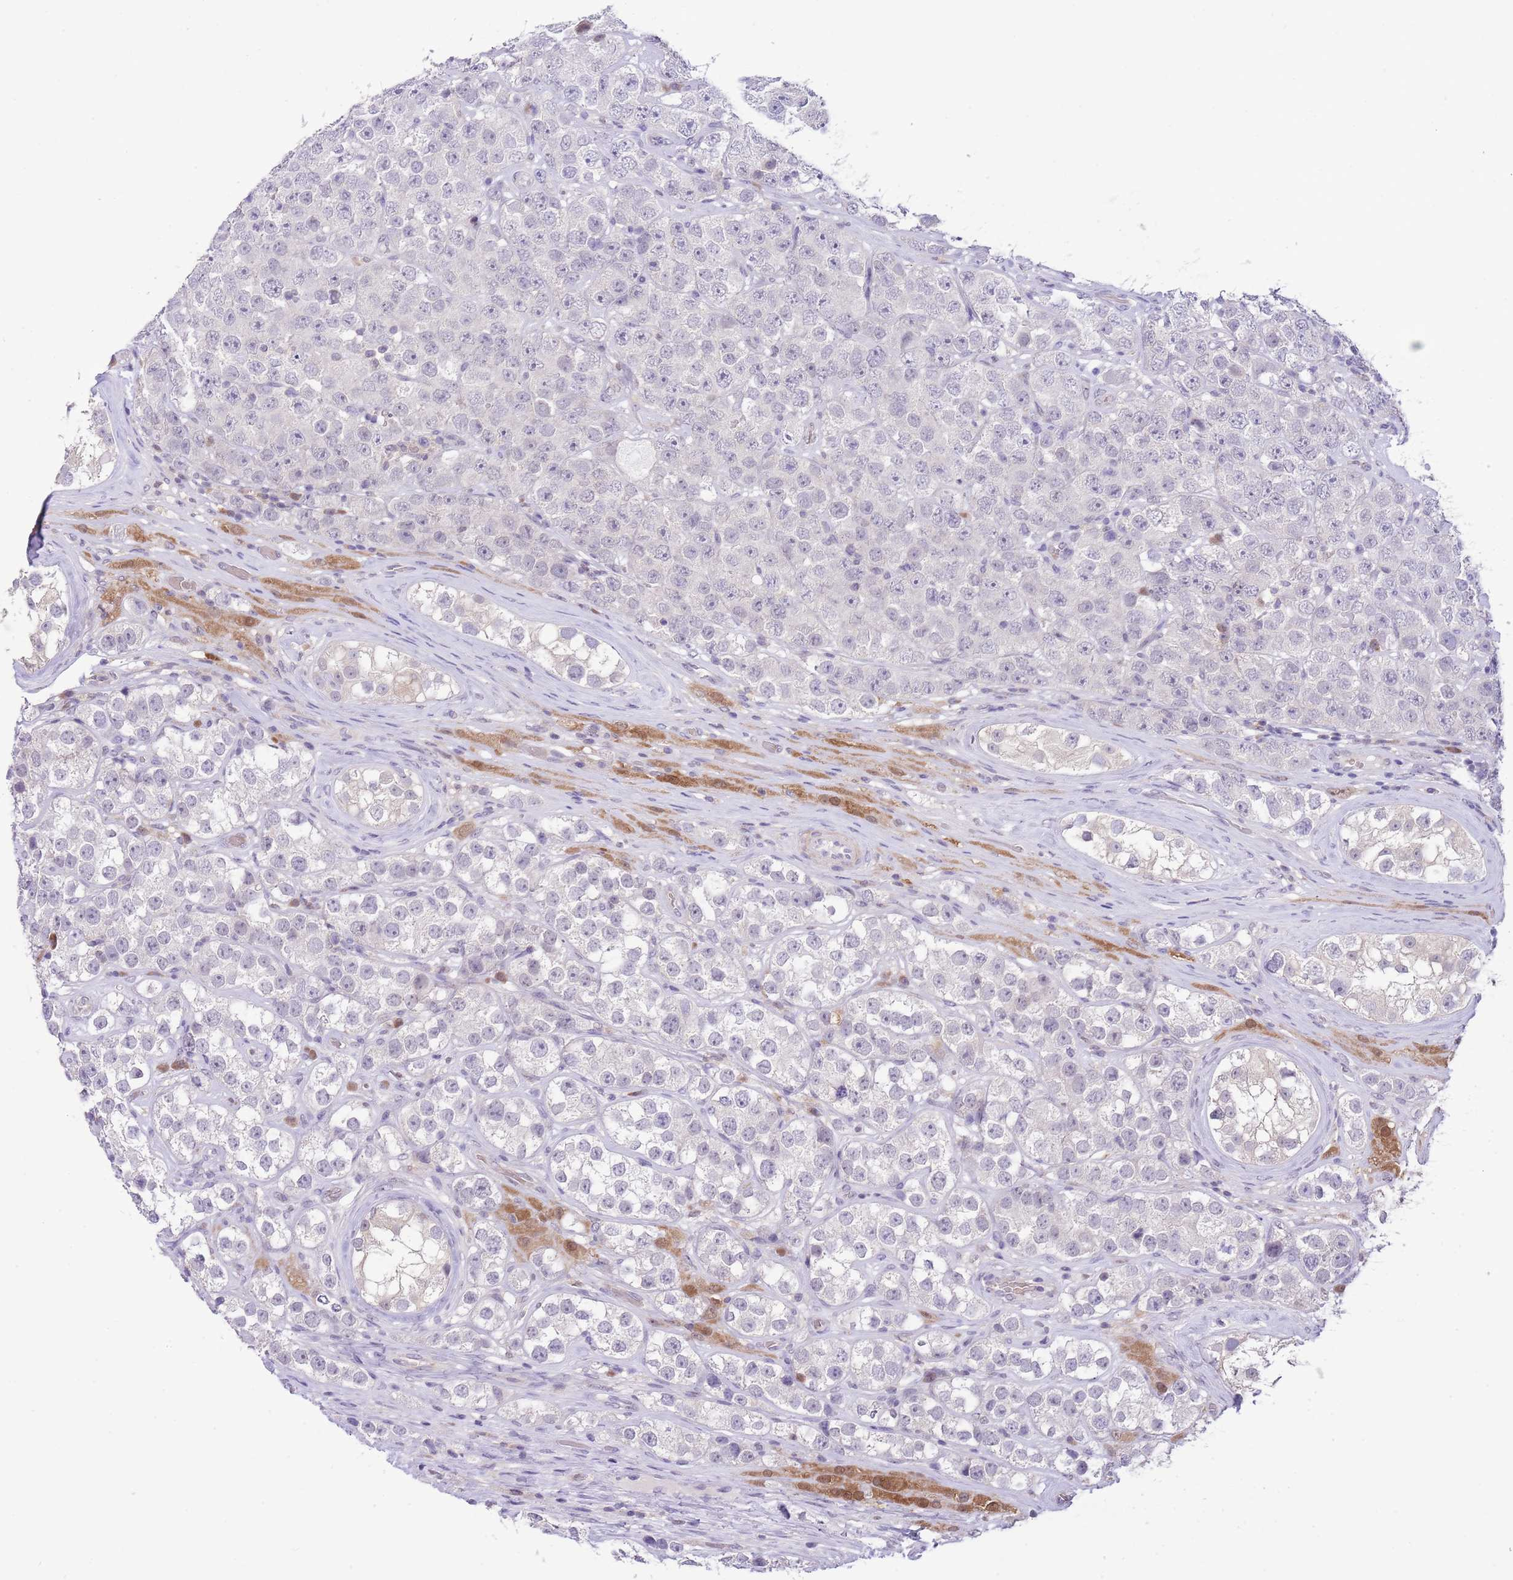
{"staining": {"intensity": "negative", "quantity": "none", "location": "none"}, "tissue": "testis cancer", "cell_type": "Tumor cells", "image_type": "cancer", "snomed": [{"axis": "morphology", "description": "Seminoma, NOS"}, {"axis": "topography", "description": "Testis"}], "caption": "Protein analysis of testis seminoma exhibits no significant expression in tumor cells.", "gene": "GALK2", "patient": {"sex": "male", "age": 28}}